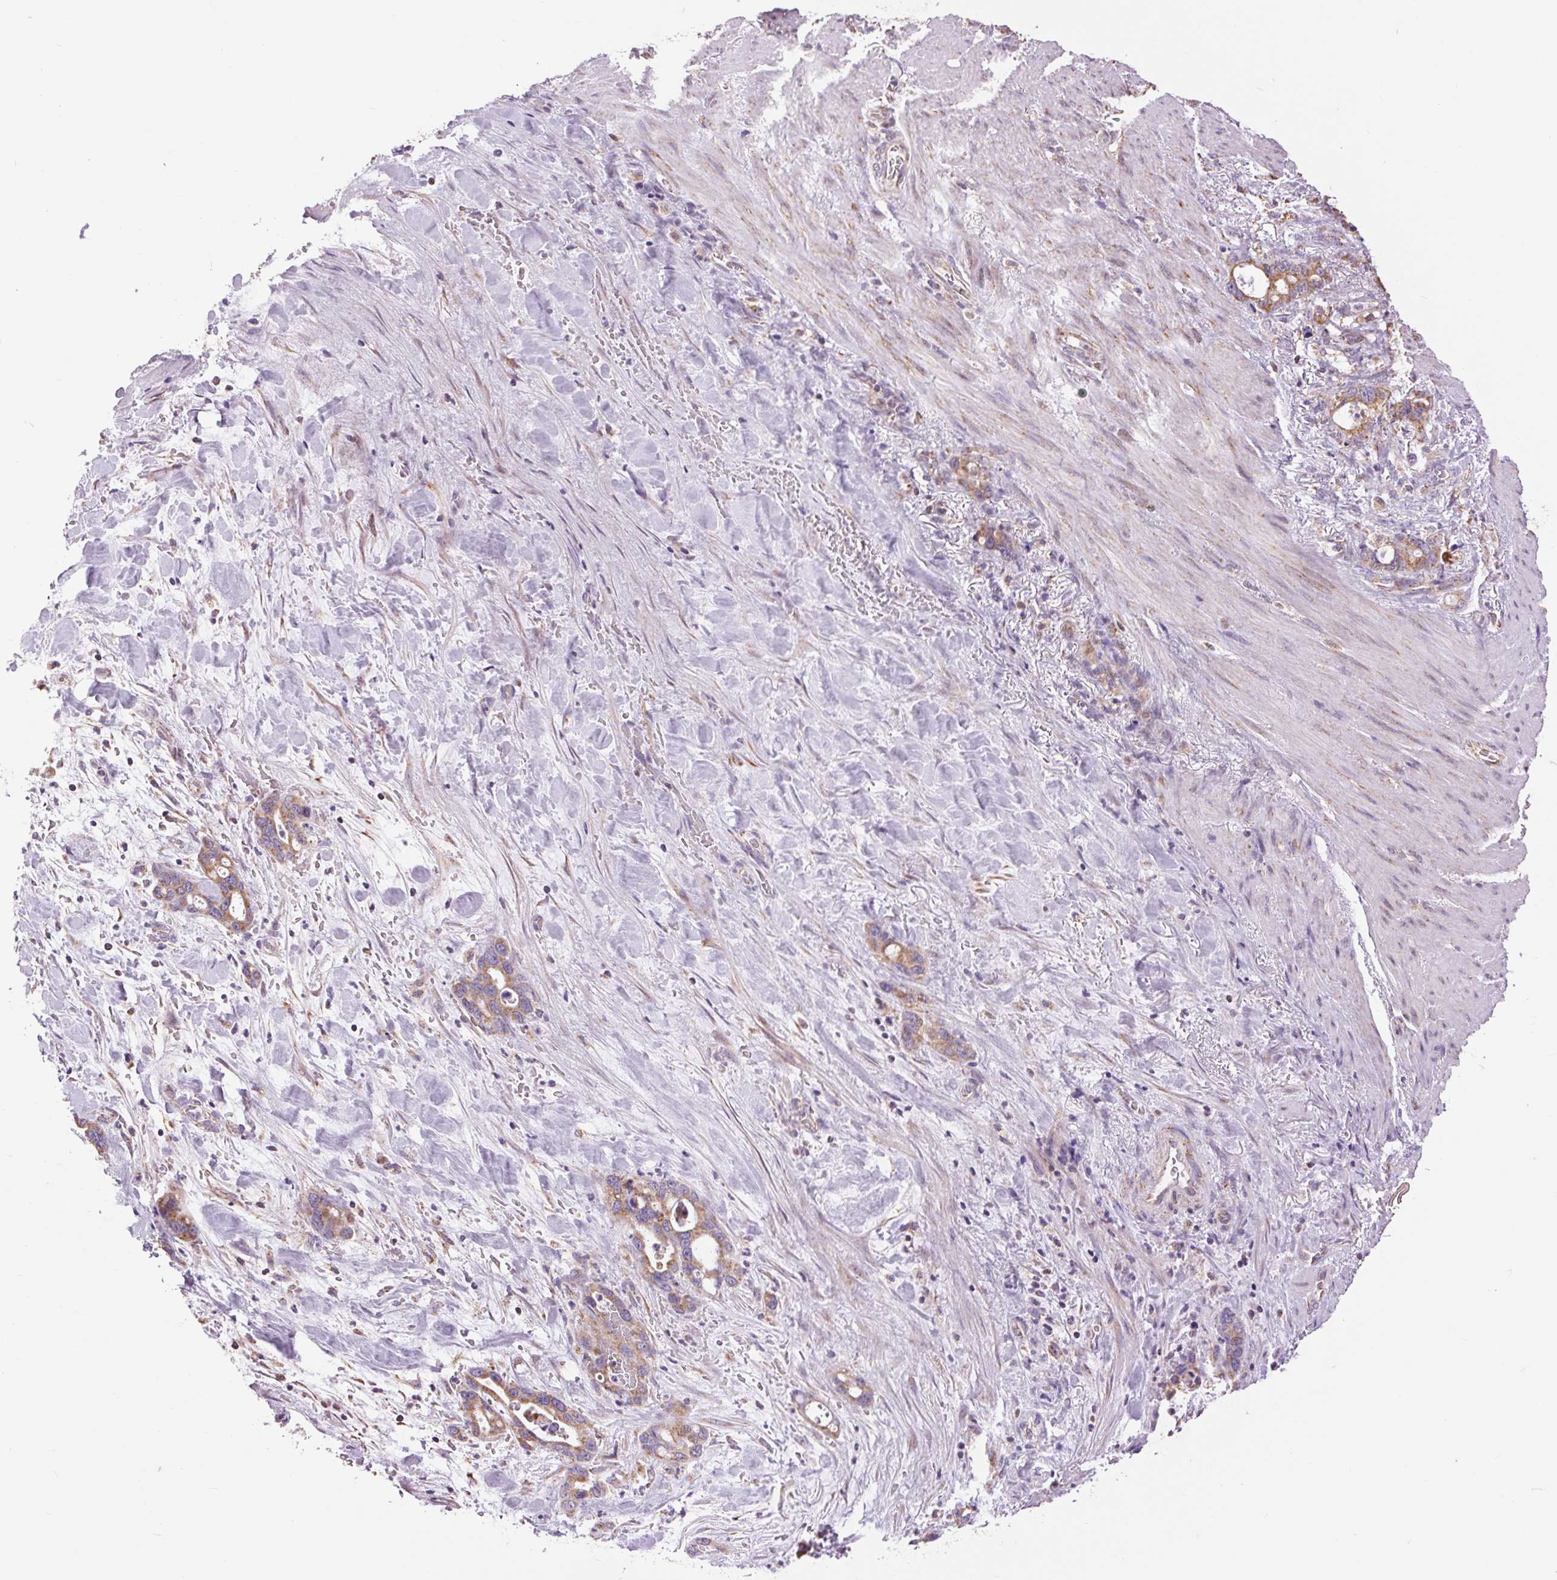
{"staining": {"intensity": "moderate", "quantity": ">75%", "location": "cytoplasmic/membranous"}, "tissue": "stomach cancer", "cell_type": "Tumor cells", "image_type": "cancer", "snomed": [{"axis": "morphology", "description": "Normal tissue, NOS"}, {"axis": "morphology", "description": "Adenocarcinoma, NOS"}, {"axis": "topography", "description": "Esophagus"}, {"axis": "topography", "description": "Stomach, upper"}], "caption": "Protein expression analysis of human adenocarcinoma (stomach) reveals moderate cytoplasmic/membranous staining in approximately >75% of tumor cells.", "gene": "ATP5PB", "patient": {"sex": "male", "age": 74}}